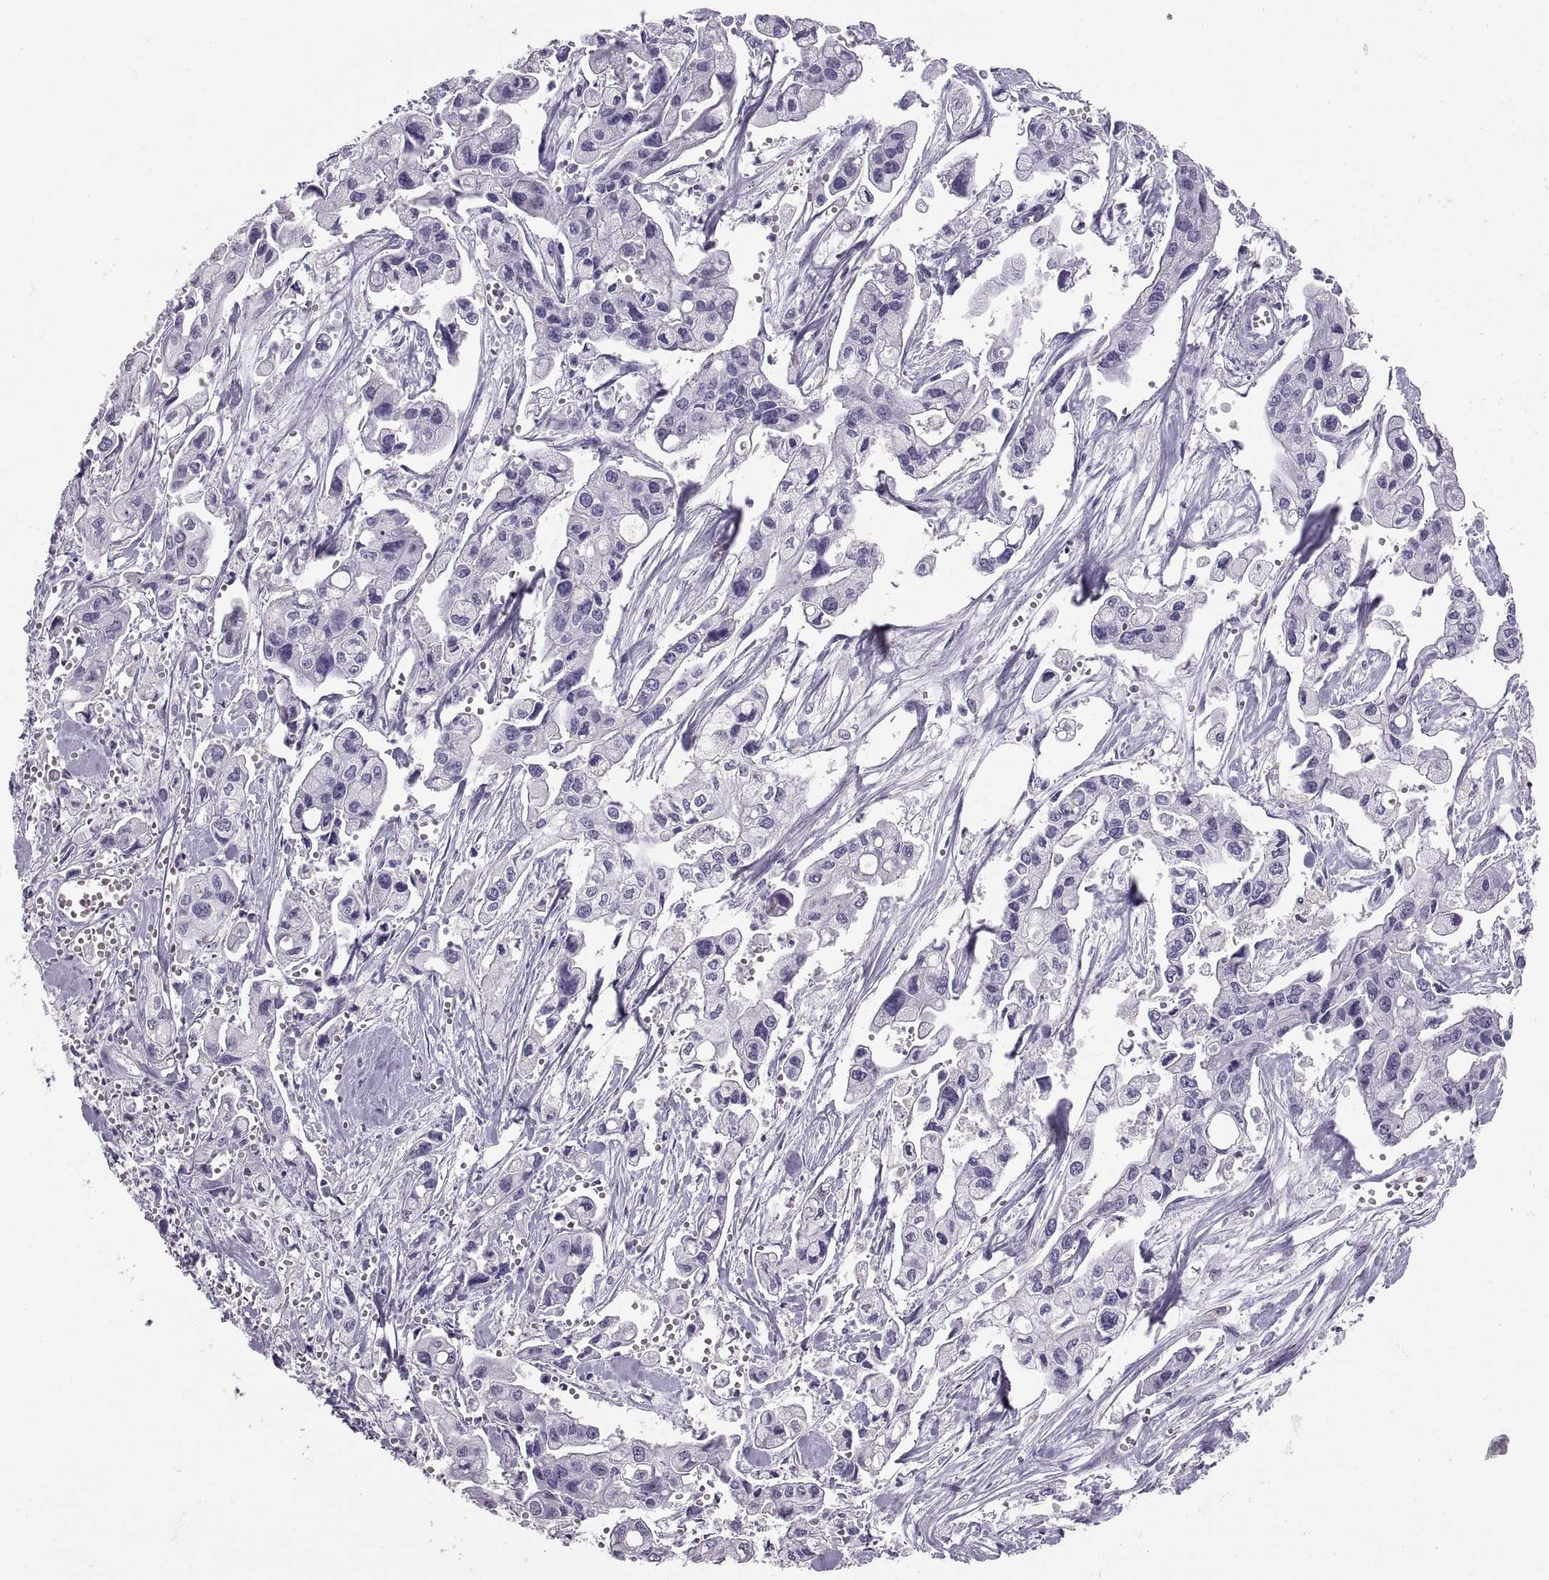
{"staining": {"intensity": "negative", "quantity": "none", "location": "none"}, "tissue": "pancreatic cancer", "cell_type": "Tumor cells", "image_type": "cancer", "snomed": [{"axis": "morphology", "description": "Adenocarcinoma, NOS"}, {"axis": "topography", "description": "Pancreas"}], "caption": "High magnification brightfield microscopy of adenocarcinoma (pancreatic) stained with DAB (3,3'-diaminobenzidine) (brown) and counterstained with hematoxylin (blue): tumor cells show no significant expression.", "gene": "QRICH2", "patient": {"sex": "male", "age": 70}}